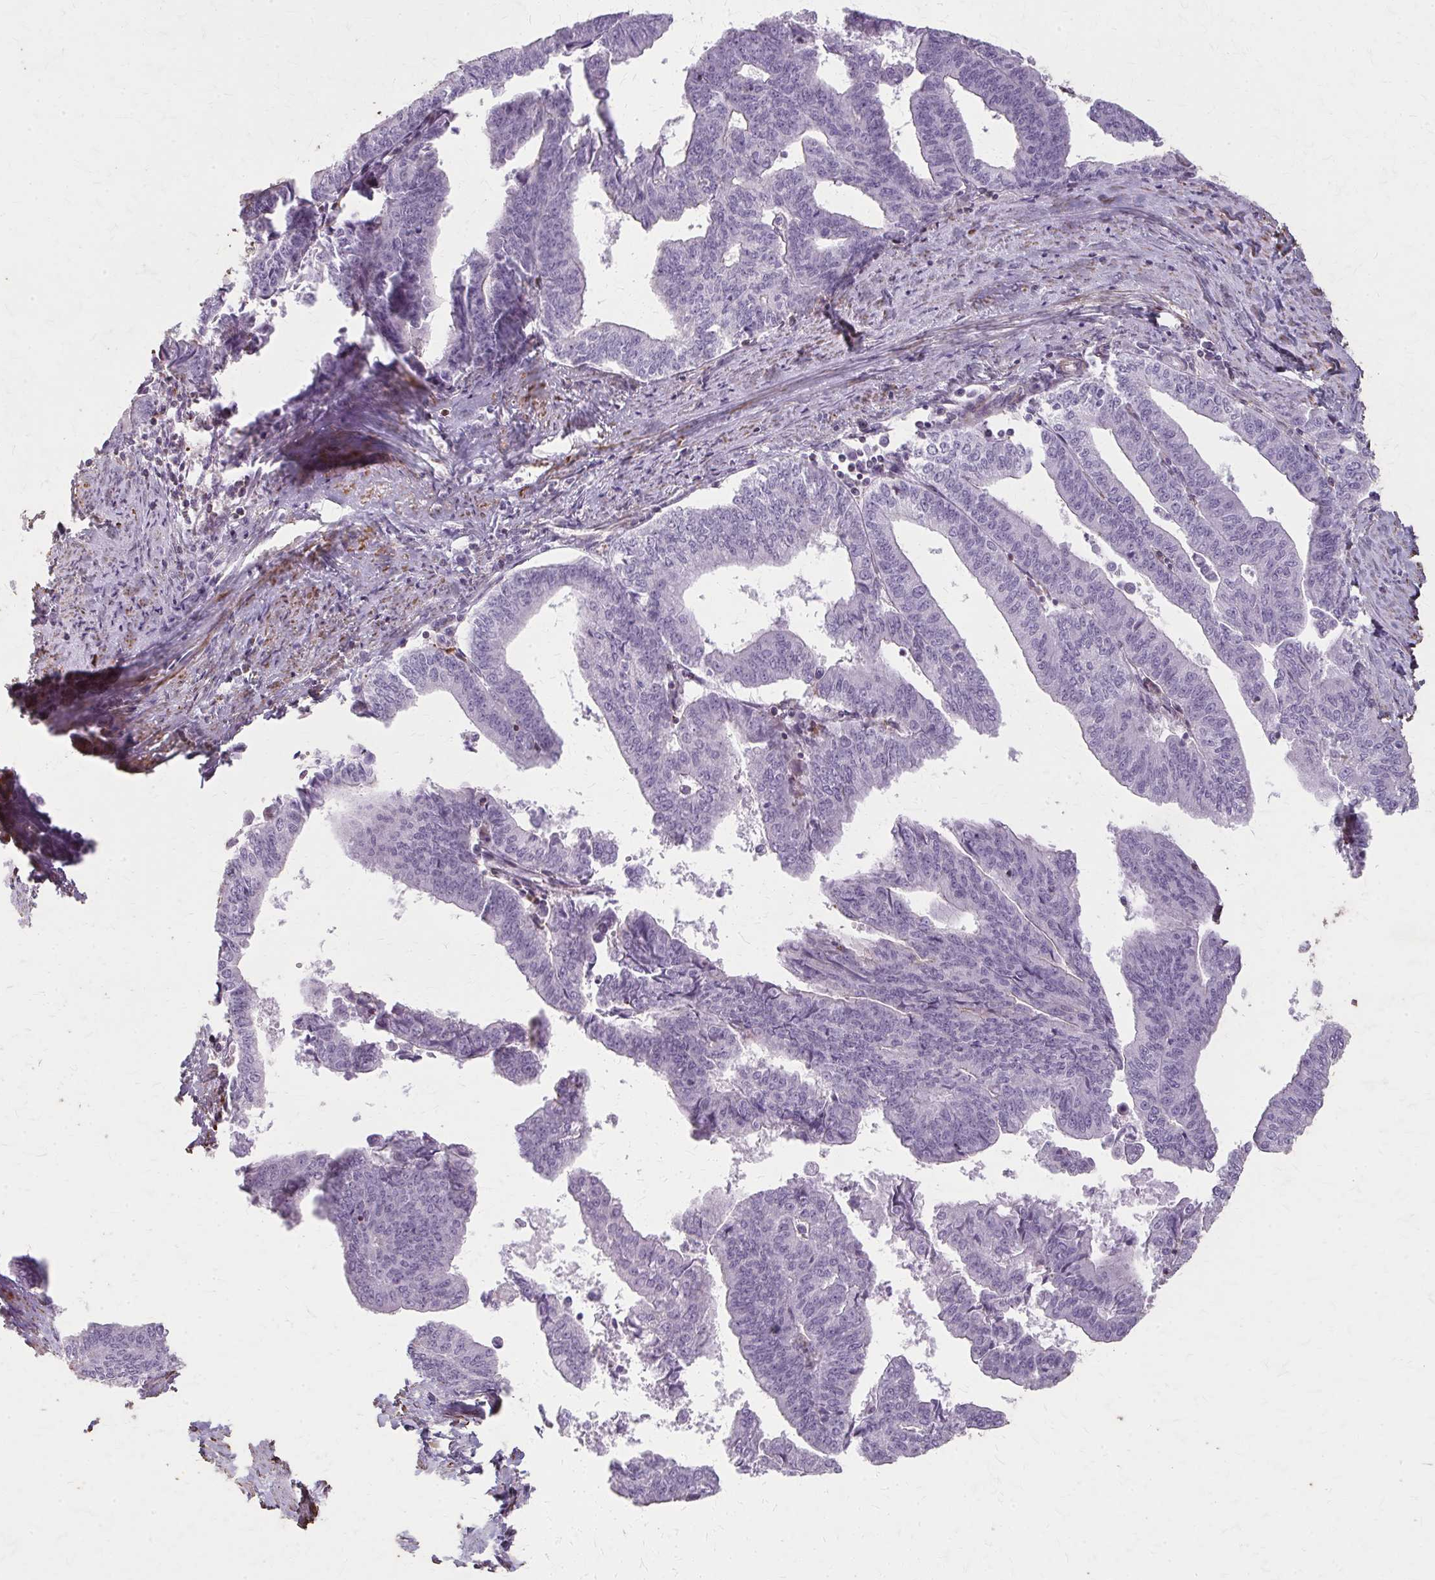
{"staining": {"intensity": "negative", "quantity": "none", "location": "none"}, "tissue": "endometrial cancer", "cell_type": "Tumor cells", "image_type": "cancer", "snomed": [{"axis": "morphology", "description": "Adenocarcinoma, NOS"}, {"axis": "topography", "description": "Endometrium"}], "caption": "The immunohistochemistry histopathology image has no significant expression in tumor cells of endometrial adenocarcinoma tissue.", "gene": "TENM4", "patient": {"sex": "female", "age": 65}}